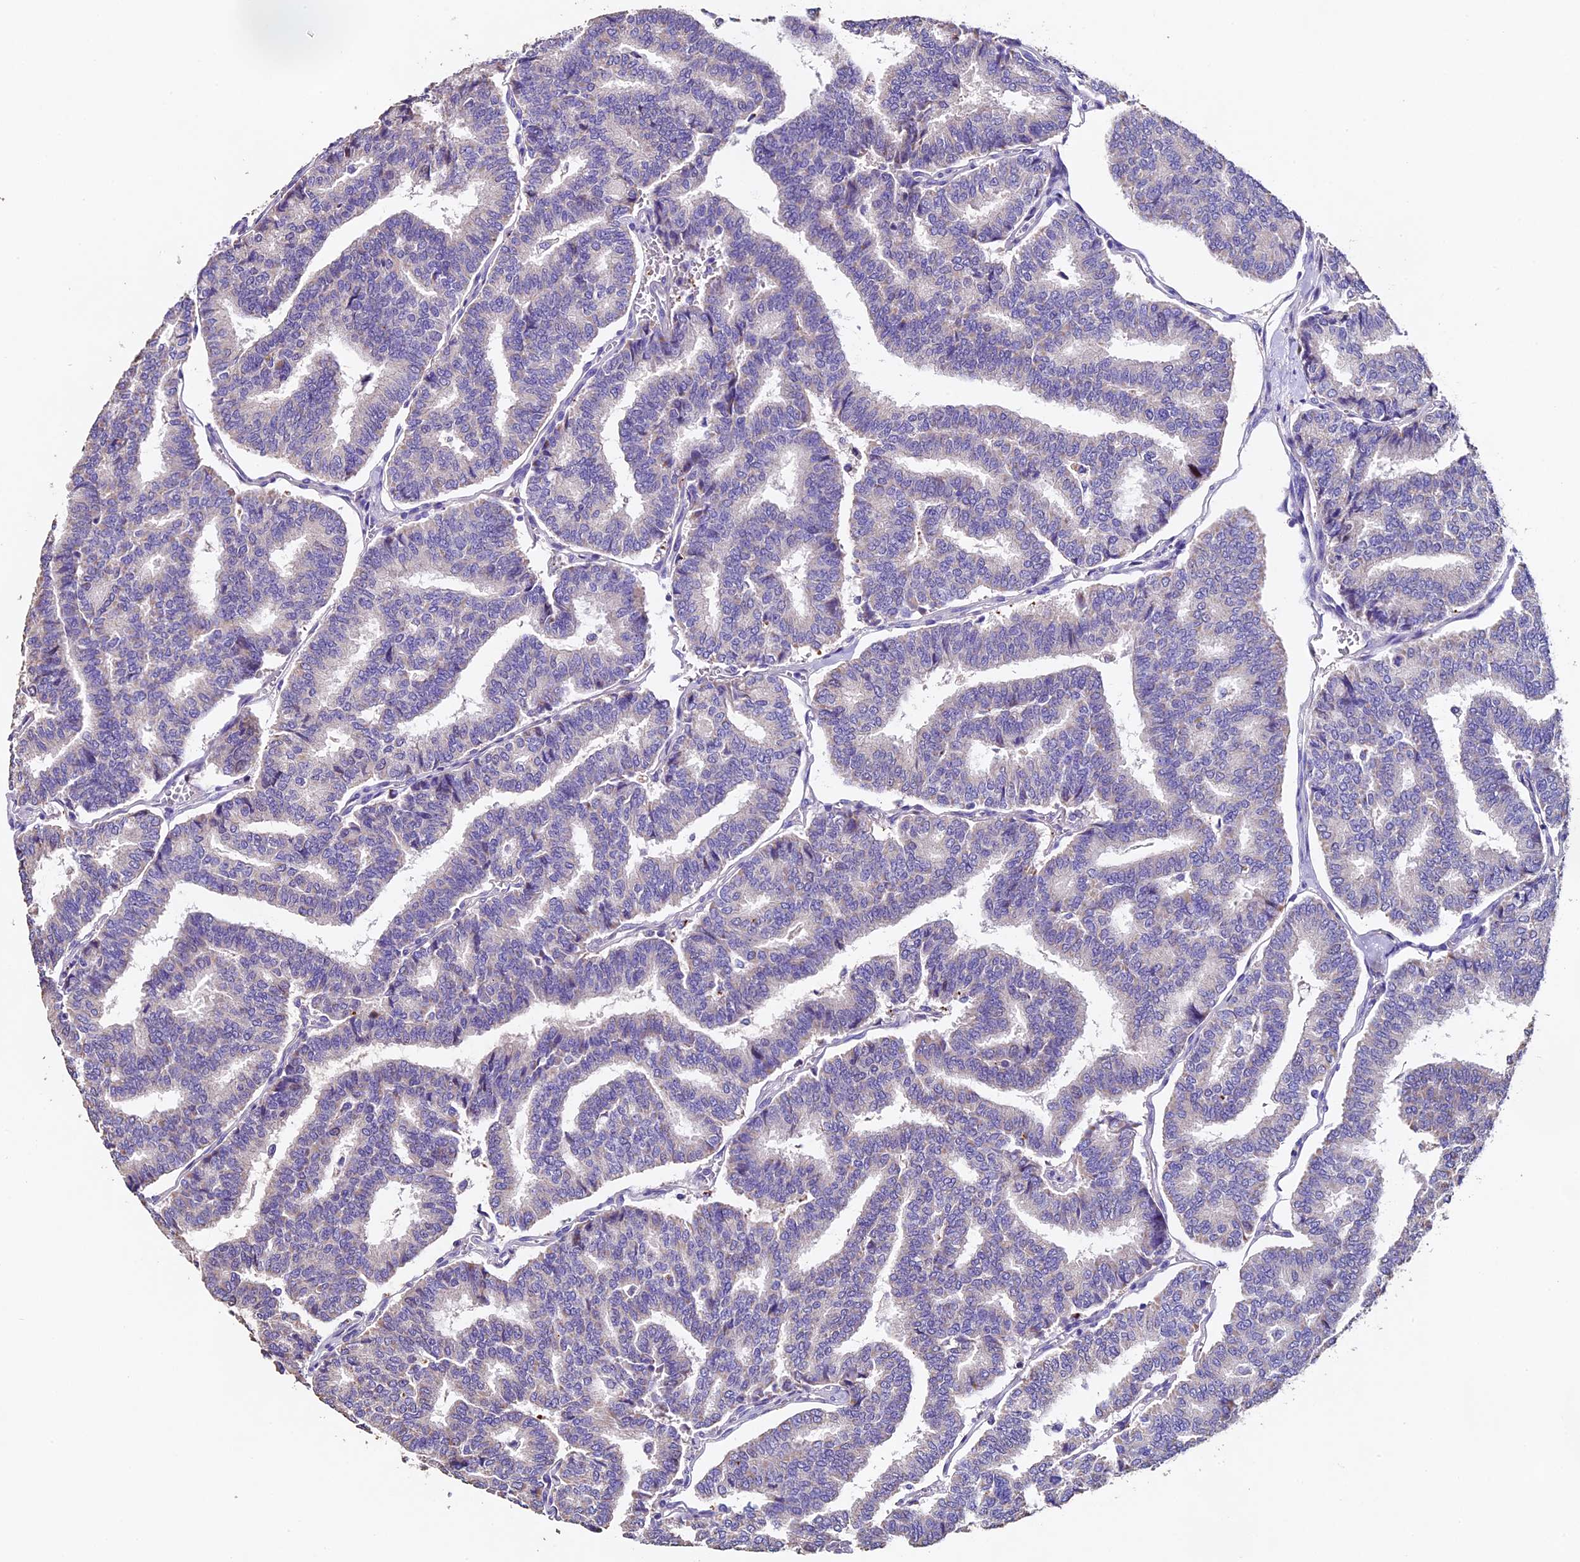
{"staining": {"intensity": "weak", "quantity": "<25%", "location": "cytoplasmic/membranous"}, "tissue": "thyroid cancer", "cell_type": "Tumor cells", "image_type": "cancer", "snomed": [{"axis": "morphology", "description": "Papillary adenocarcinoma, NOS"}, {"axis": "topography", "description": "Thyroid gland"}], "caption": "The image reveals no significant positivity in tumor cells of thyroid cancer (papillary adenocarcinoma). (Immunohistochemistry (ihc), brightfield microscopy, high magnification).", "gene": "FBXW9", "patient": {"sex": "female", "age": 35}}